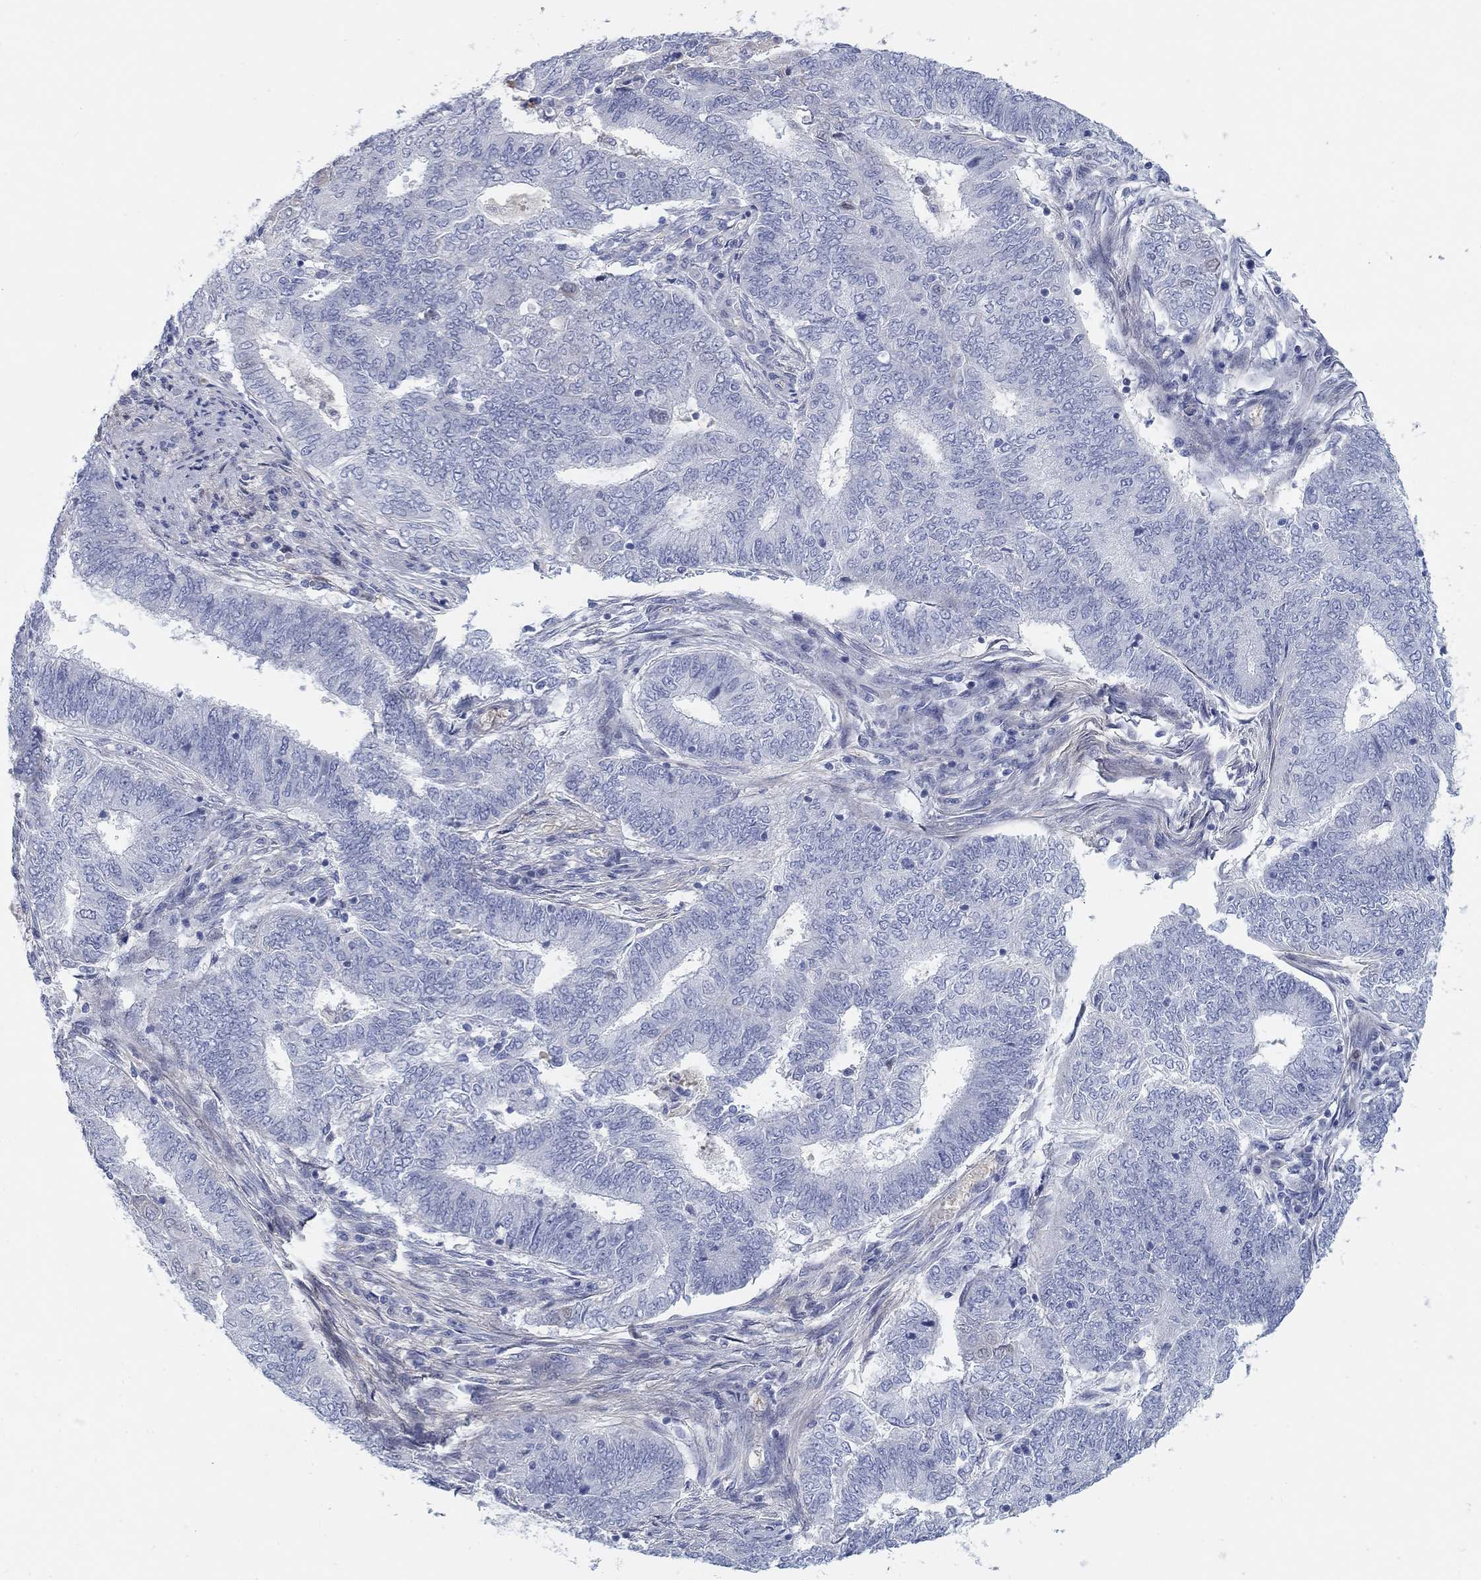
{"staining": {"intensity": "negative", "quantity": "none", "location": "none"}, "tissue": "endometrial cancer", "cell_type": "Tumor cells", "image_type": "cancer", "snomed": [{"axis": "morphology", "description": "Adenocarcinoma, NOS"}, {"axis": "topography", "description": "Endometrium"}], "caption": "Human endometrial cancer stained for a protein using immunohistochemistry (IHC) reveals no staining in tumor cells.", "gene": "HEATR4", "patient": {"sex": "female", "age": 62}}